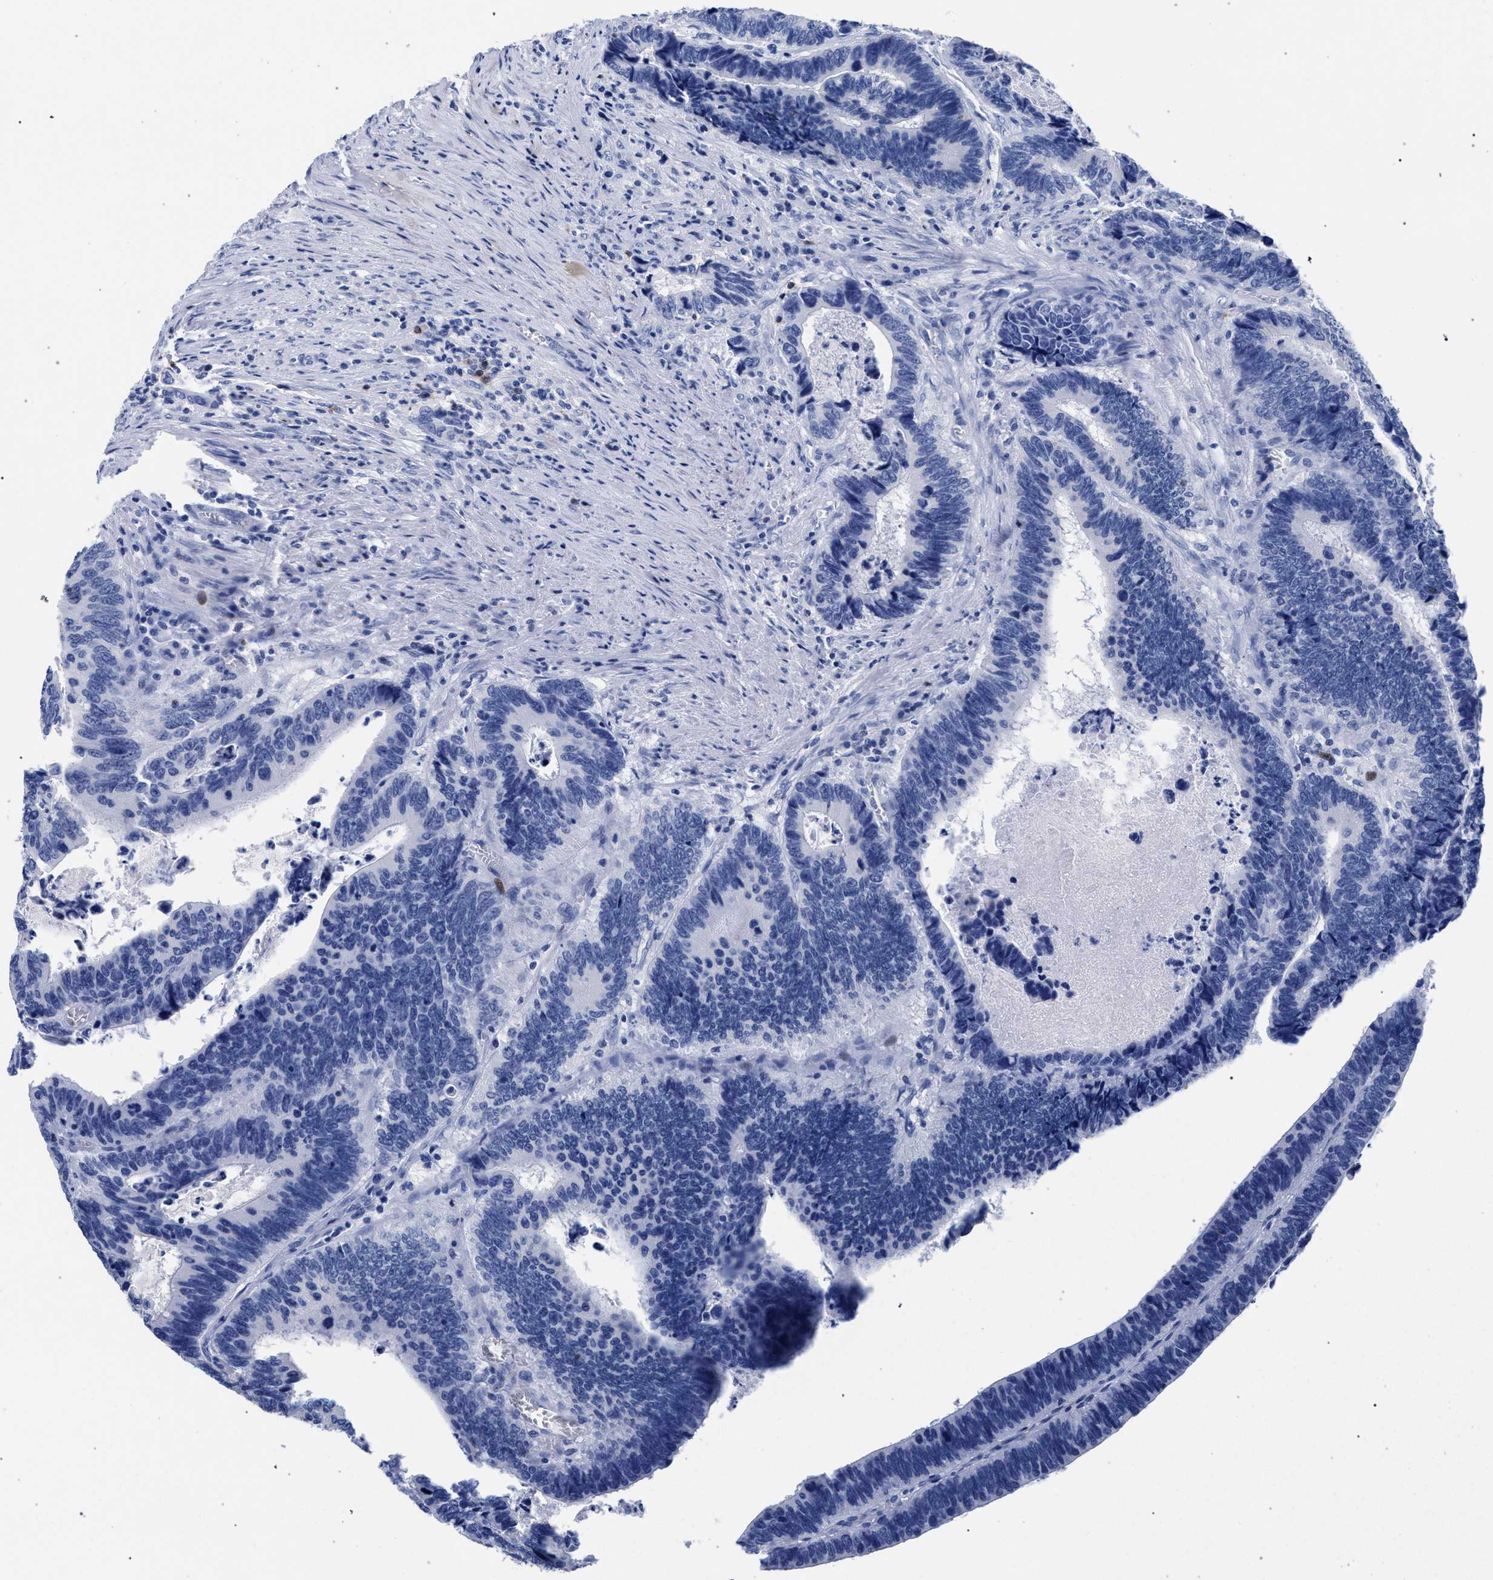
{"staining": {"intensity": "negative", "quantity": "none", "location": "none"}, "tissue": "colorectal cancer", "cell_type": "Tumor cells", "image_type": "cancer", "snomed": [{"axis": "morphology", "description": "Adenocarcinoma, NOS"}, {"axis": "topography", "description": "Colon"}], "caption": "An immunohistochemistry photomicrograph of adenocarcinoma (colorectal) is shown. There is no staining in tumor cells of adenocarcinoma (colorectal).", "gene": "KLRK1", "patient": {"sex": "male", "age": 72}}